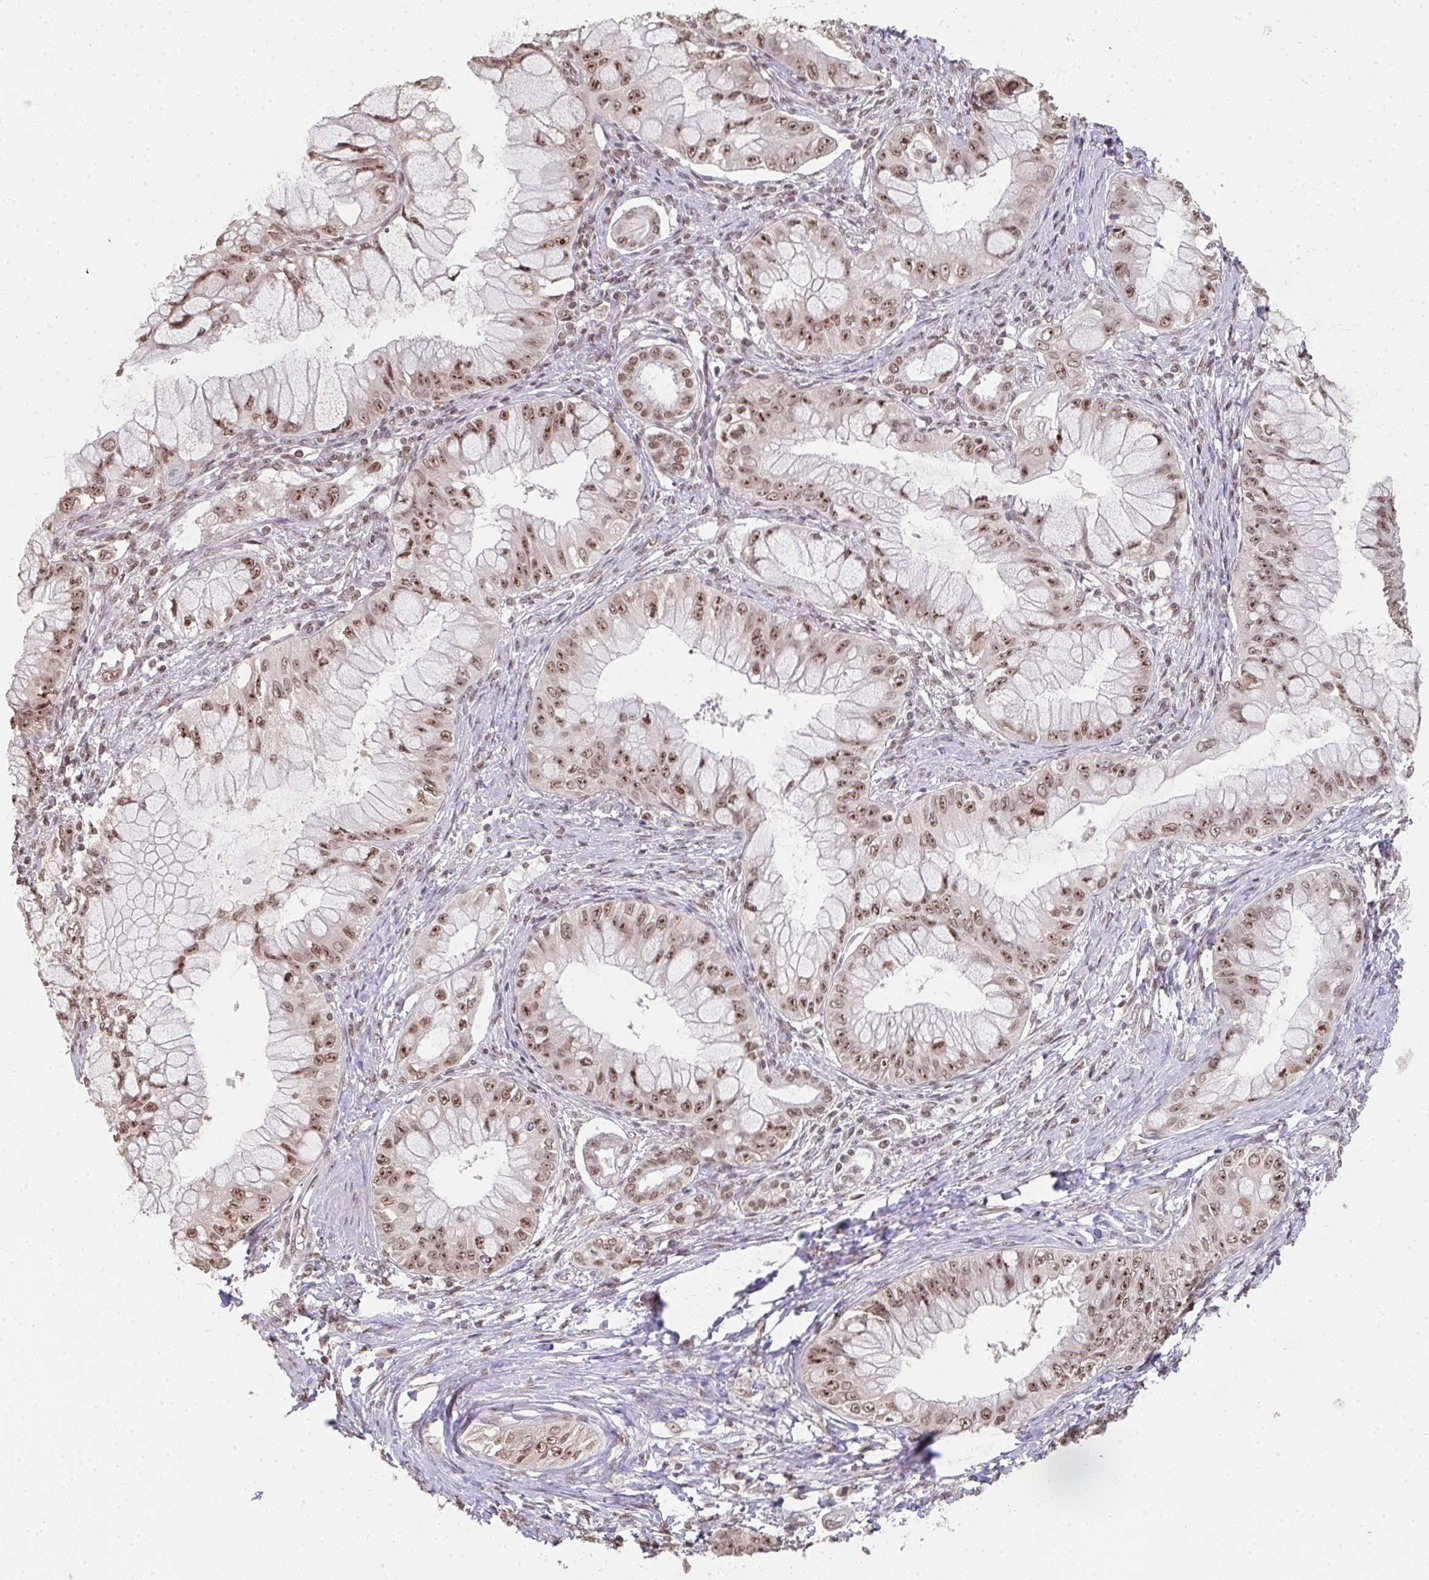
{"staining": {"intensity": "moderate", "quantity": ">75%", "location": "nuclear"}, "tissue": "pancreatic cancer", "cell_type": "Tumor cells", "image_type": "cancer", "snomed": [{"axis": "morphology", "description": "Adenocarcinoma, NOS"}, {"axis": "topography", "description": "Pancreas"}], "caption": "DAB (3,3'-diaminobenzidine) immunohistochemical staining of human pancreatic cancer displays moderate nuclear protein expression in about >75% of tumor cells. Using DAB (3,3'-diaminobenzidine) (brown) and hematoxylin (blue) stains, captured at high magnification using brightfield microscopy.", "gene": "DKC1", "patient": {"sex": "male", "age": 48}}